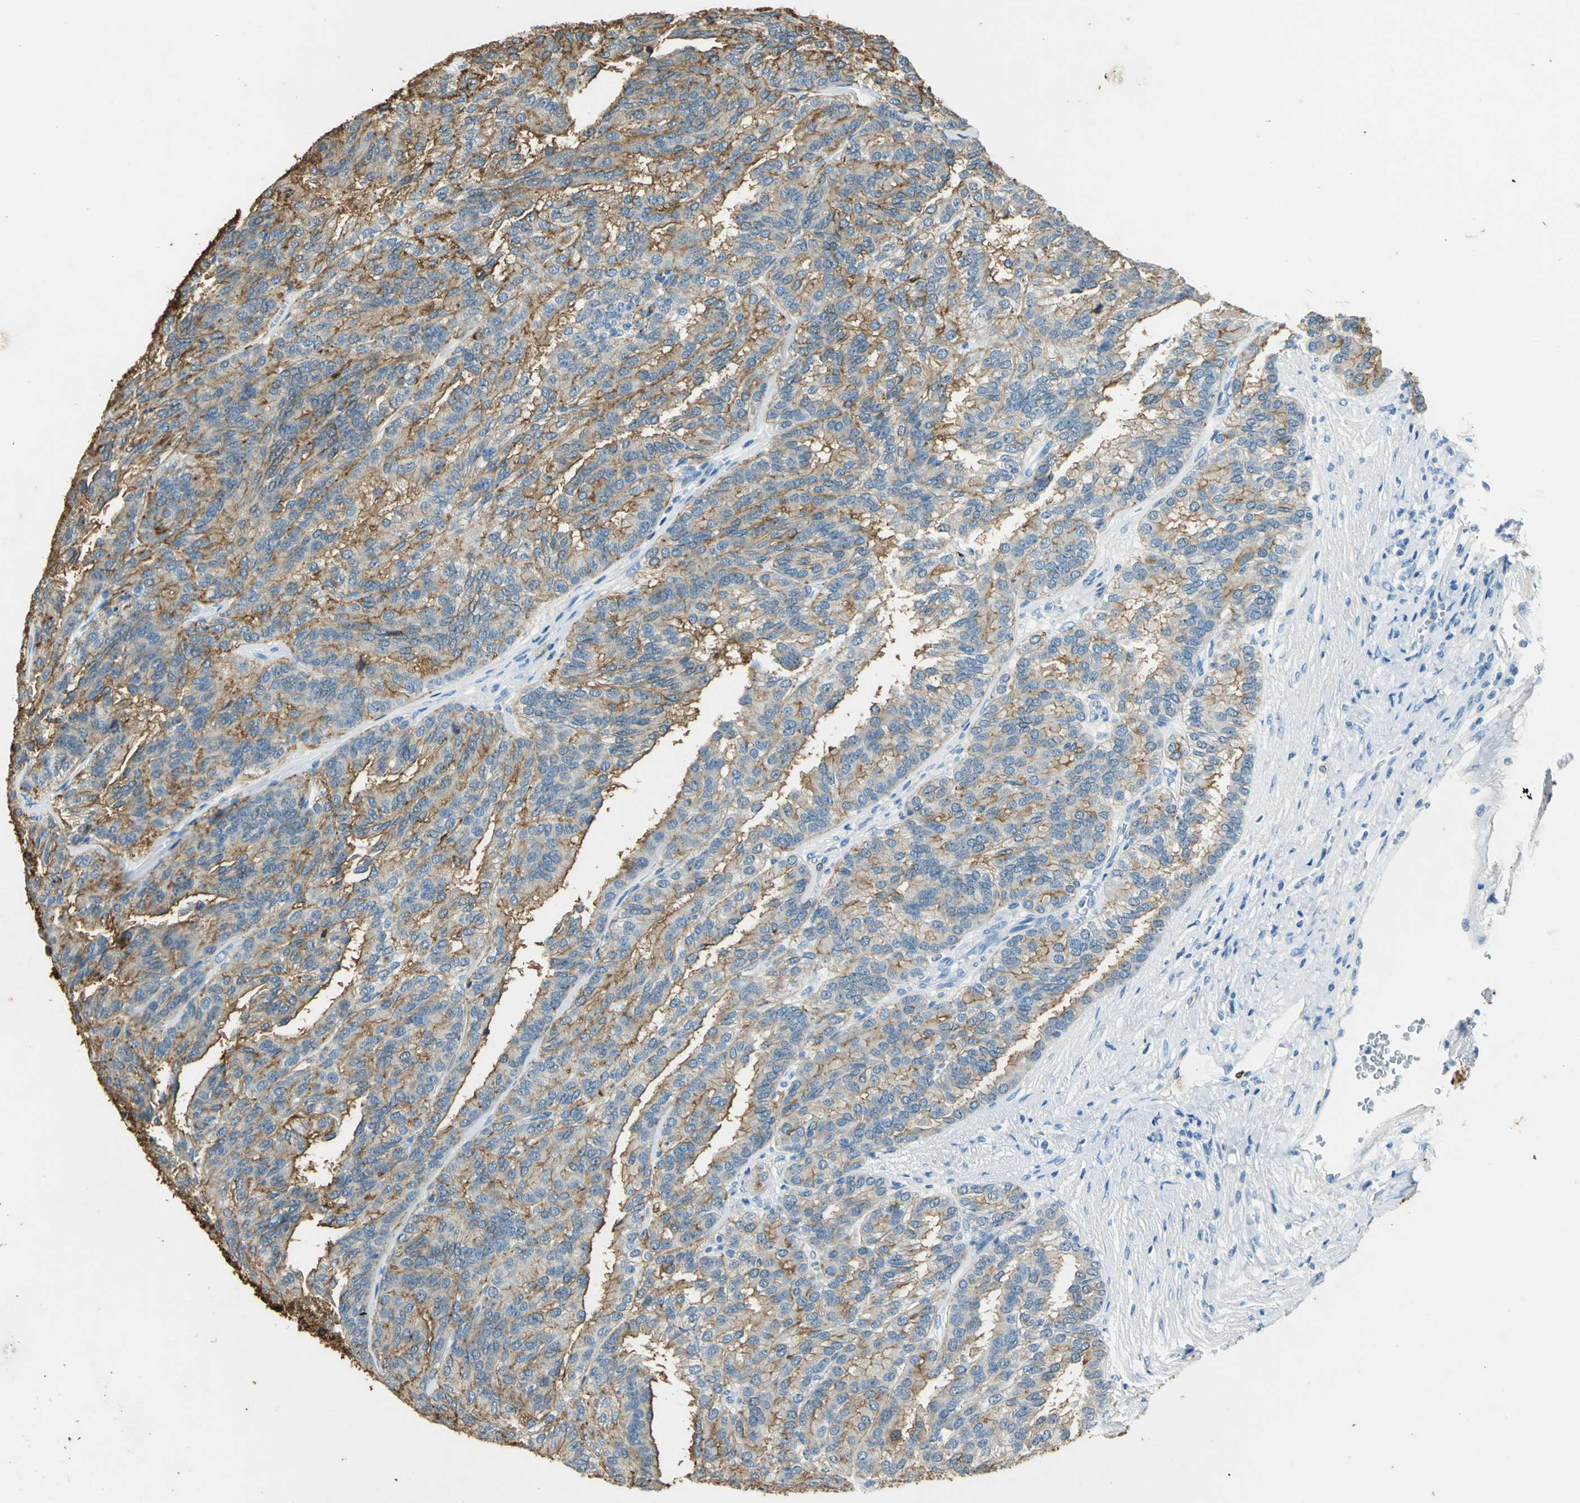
{"staining": {"intensity": "moderate", "quantity": "25%-75%", "location": "cytoplasmic/membranous"}, "tissue": "renal cancer", "cell_type": "Tumor cells", "image_type": "cancer", "snomed": [{"axis": "morphology", "description": "Adenocarcinoma, NOS"}, {"axis": "topography", "description": "Kidney"}], "caption": "Renal cancer stained with immunohistochemistry shows moderate cytoplasmic/membranous positivity in about 25%-75% of tumor cells. The staining is performed using DAB (3,3'-diaminobenzidine) brown chromogen to label protein expression. The nuclei are counter-stained blue using hematoxylin.", "gene": "ANXA4", "patient": {"sex": "male", "age": 46}}